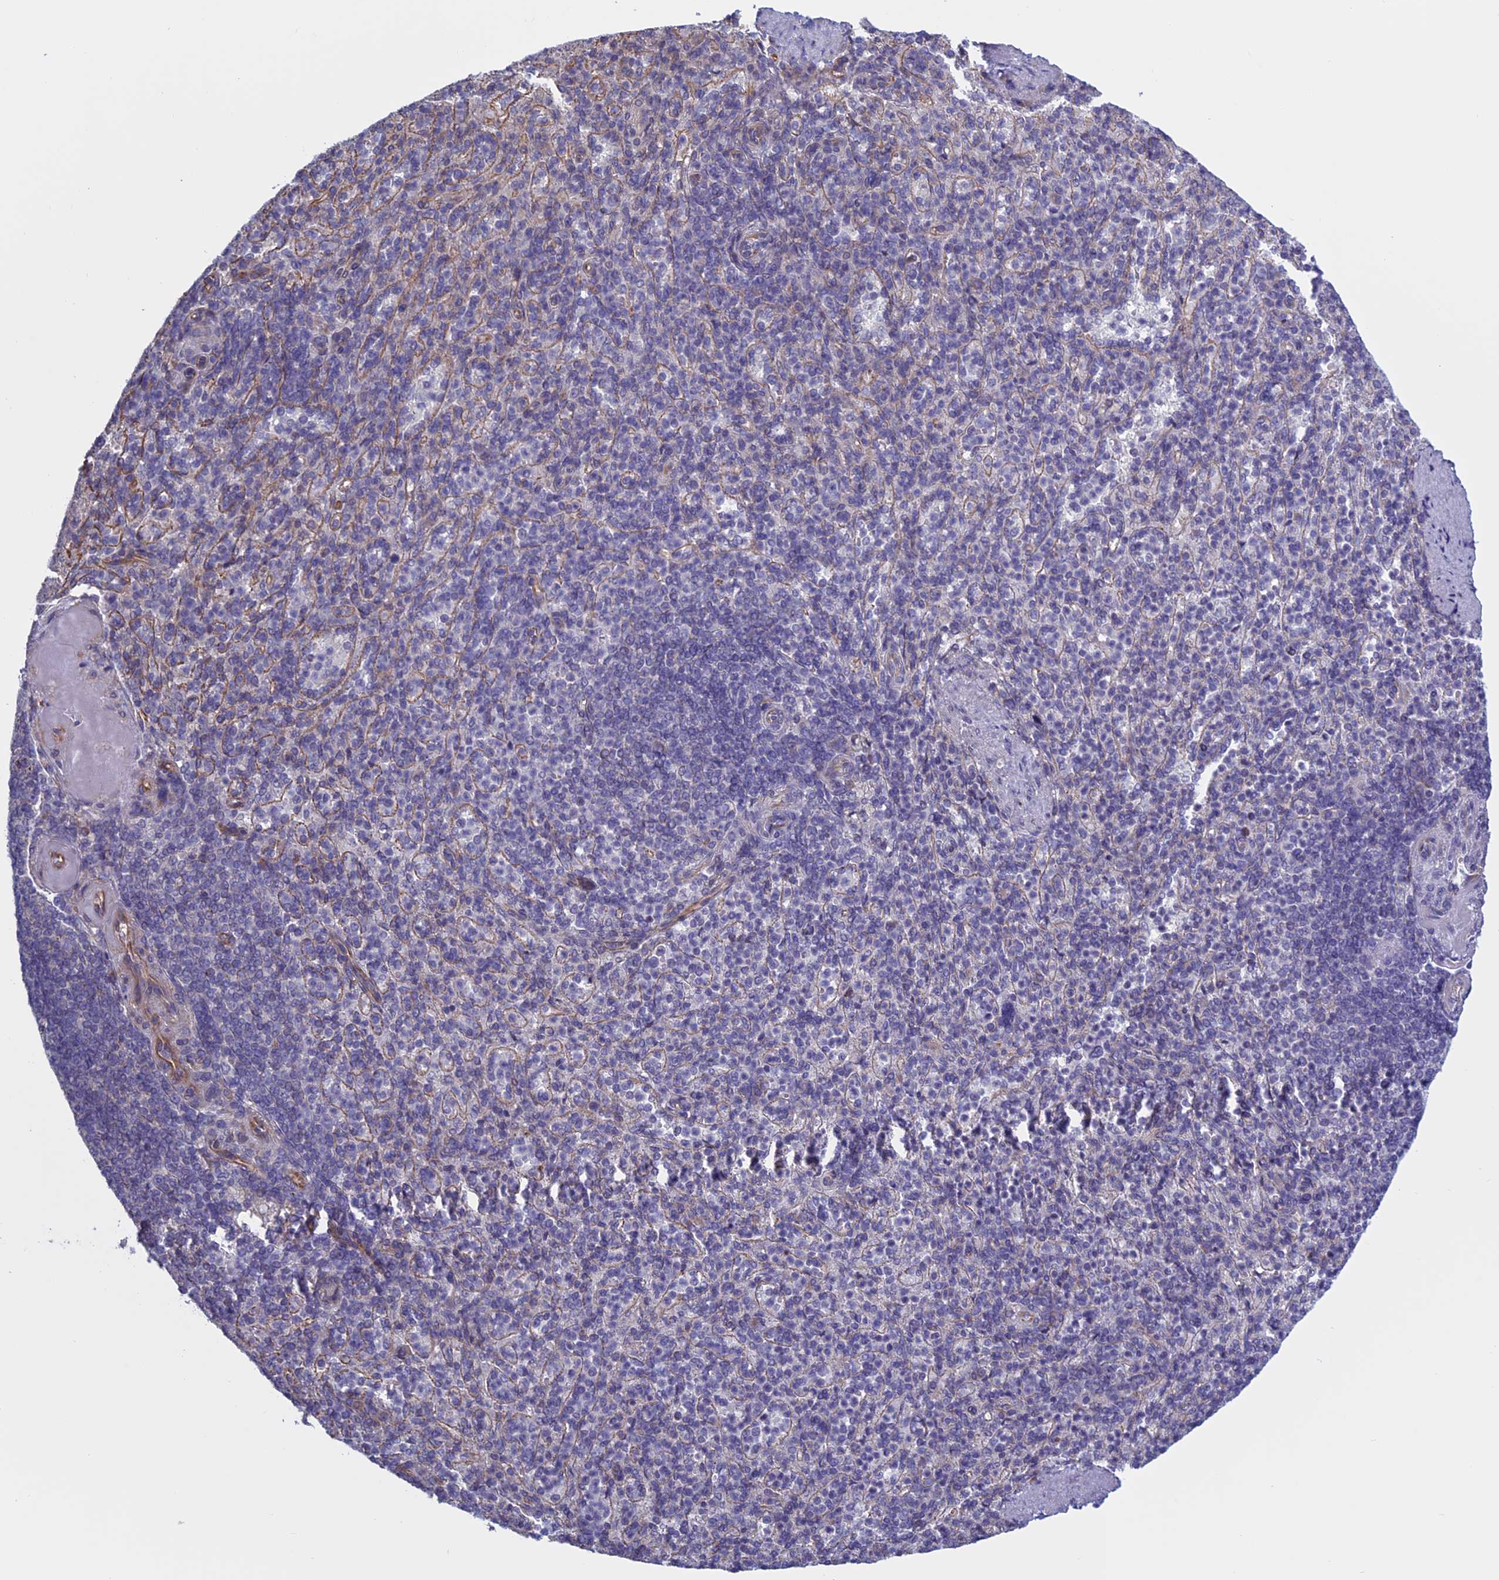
{"staining": {"intensity": "negative", "quantity": "none", "location": "none"}, "tissue": "spleen", "cell_type": "Cells in red pulp", "image_type": "normal", "snomed": [{"axis": "morphology", "description": "Normal tissue, NOS"}, {"axis": "topography", "description": "Spleen"}], "caption": "A photomicrograph of spleen stained for a protein displays no brown staining in cells in red pulp. (DAB (3,3'-diaminobenzidine) immunohistochemistry (IHC), high magnification).", "gene": "BCL2L10", "patient": {"sex": "female", "age": 74}}